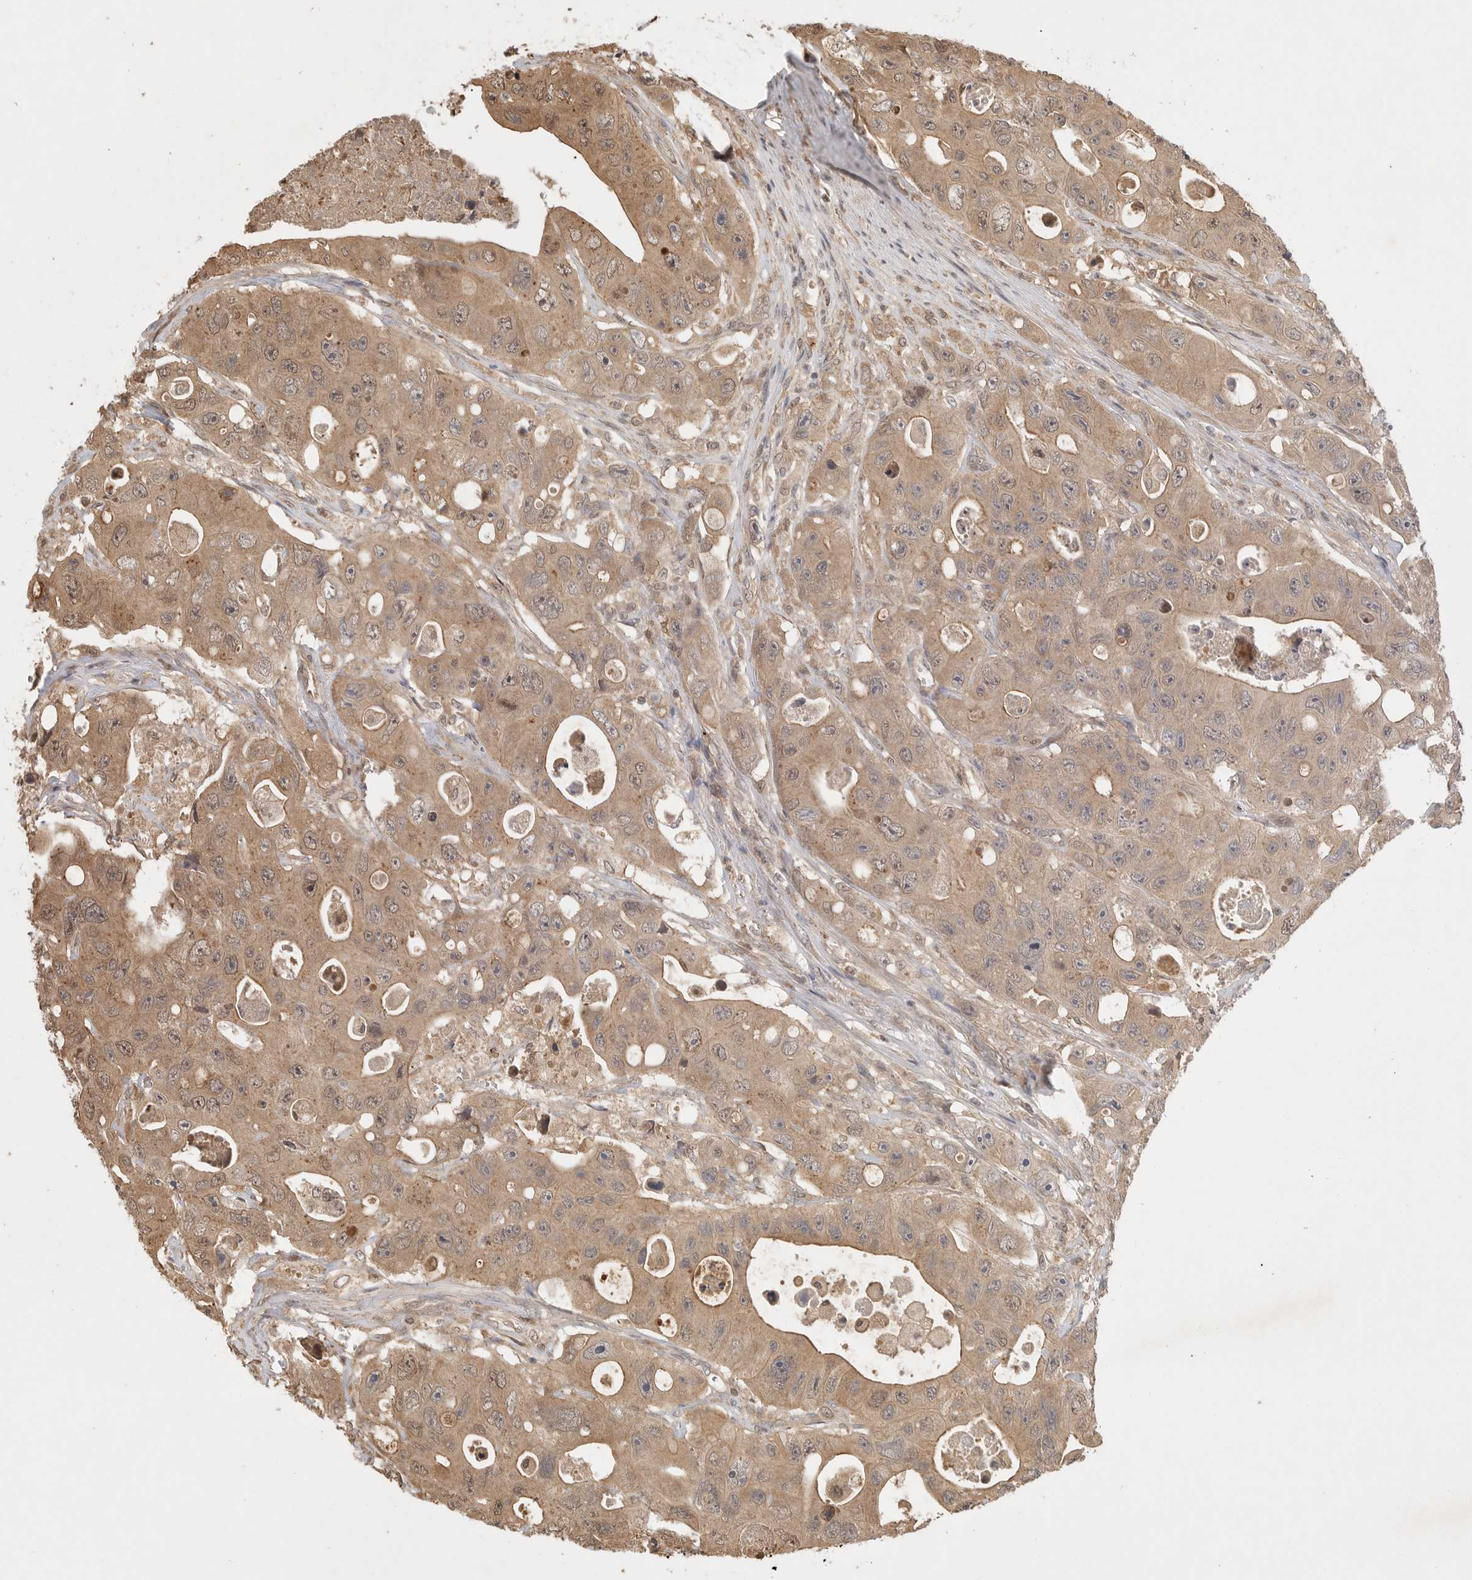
{"staining": {"intensity": "moderate", "quantity": ">75%", "location": "cytoplasmic/membranous"}, "tissue": "colorectal cancer", "cell_type": "Tumor cells", "image_type": "cancer", "snomed": [{"axis": "morphology", "description": "Adenocarcinoma, NOS"}, {"axis": "topography", "description": "Colon"}], "caption": "Immunohistochemical staining of colorectal adenocarcinoma exhibits medium levels of moderate cytoplasmic/membranous protein expression in approximately >75% of tumor cells.", "gene": "PRMT3", "patient": {"sex": "female", "age": 46}}